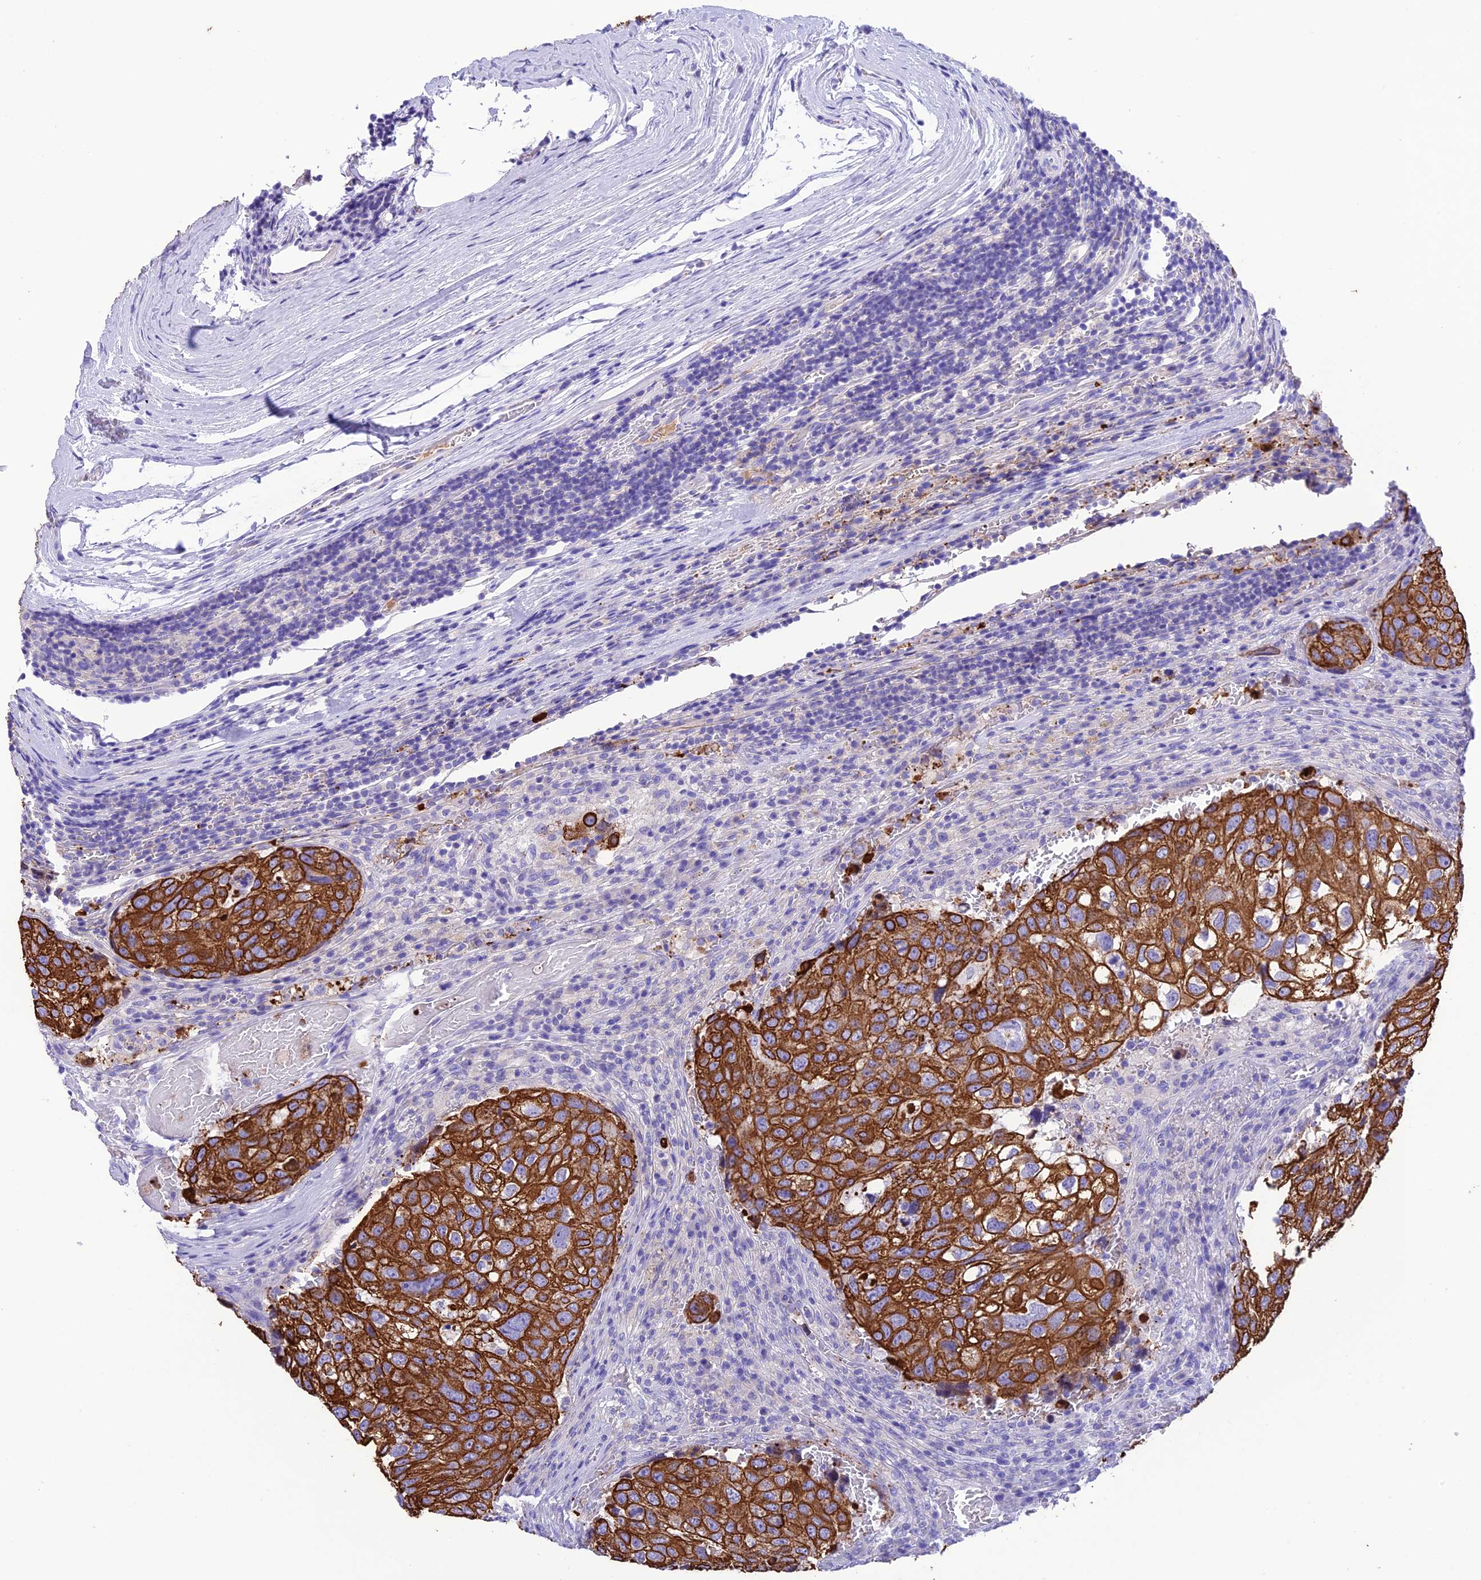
{"staining": {"intensity": "strong", "quantity": ">75%", "location": "cytoplasmic/membranous"}, "tissue": "urothelial cancer", "cell_type": "Tumor cells", "image_type": "cancer", "snomed": [{"axis": "morphology", "description": "Urothelial carcinoma, High grade"}, {"axis": "topography", "description": "Lymph node"}, {"axis": "topography", "description": "Urinary bladder"}], "caption": "Immunohistochemical staining of urothelial cancer shows strong cytoplasmic/membranous protein positivity in about >75% of tumor cells.", "gene": "VPS52", "patient": {"sex": "male", "age": 51}}